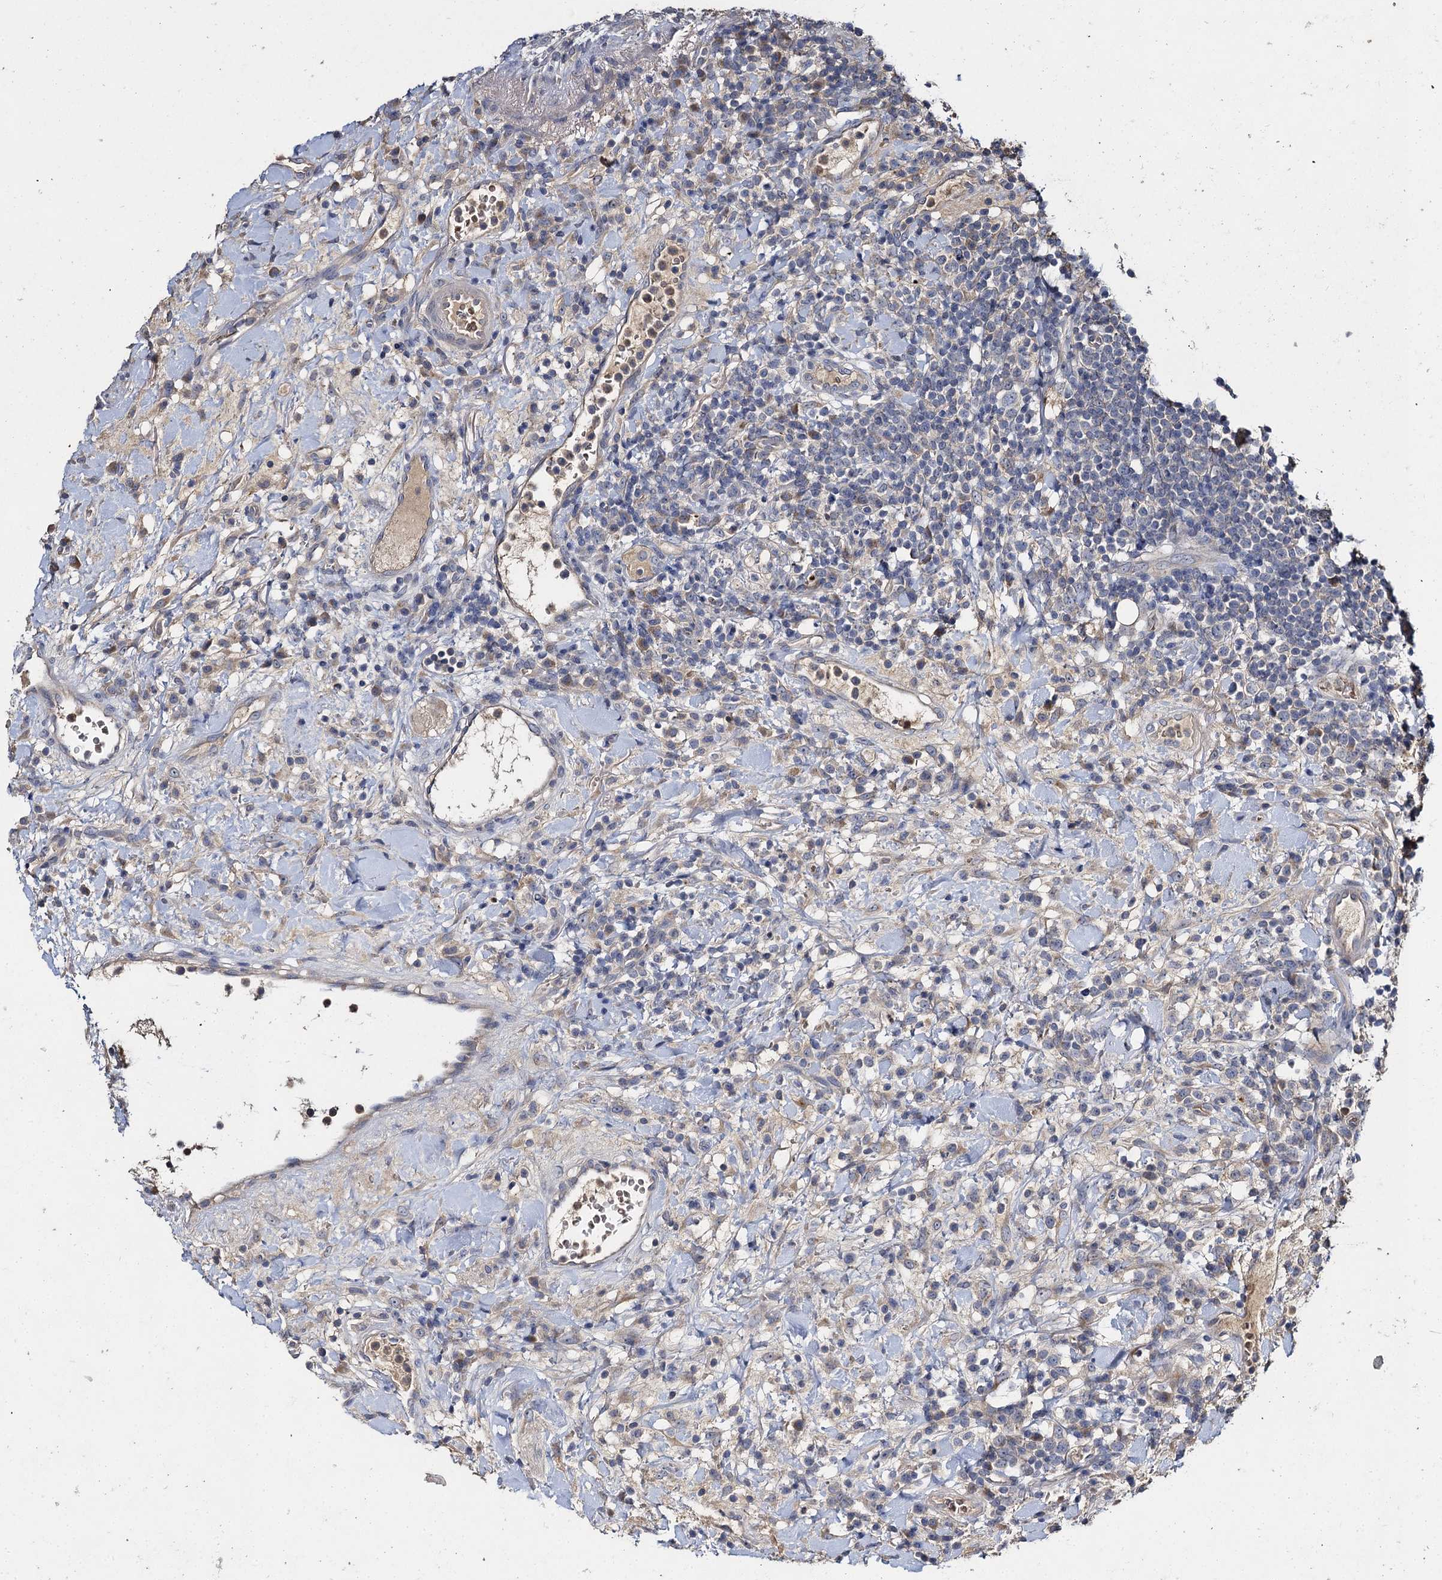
{"staining": {"intensity": "negative", "quantity": "none", "location": "none"}, "tissue": "lymphoma", "cell_type": "Tumor cells", "image_type": "cancer", "snomed": [{"axis": "morphology", "description": "Malignant lymphoma, non-Hodgkin's type, High grade"}, {"axis": "topography", "description": "Colon"}], "caption": "Human high-grade malignant lymphoma, non-Hodgkin's type stained for a protein using immunohistochemistry (IHC) demonstrates no positivity in tumor cells.", "gene": "SLC11A2", "patient": {"sex": "female", "age": 53}}